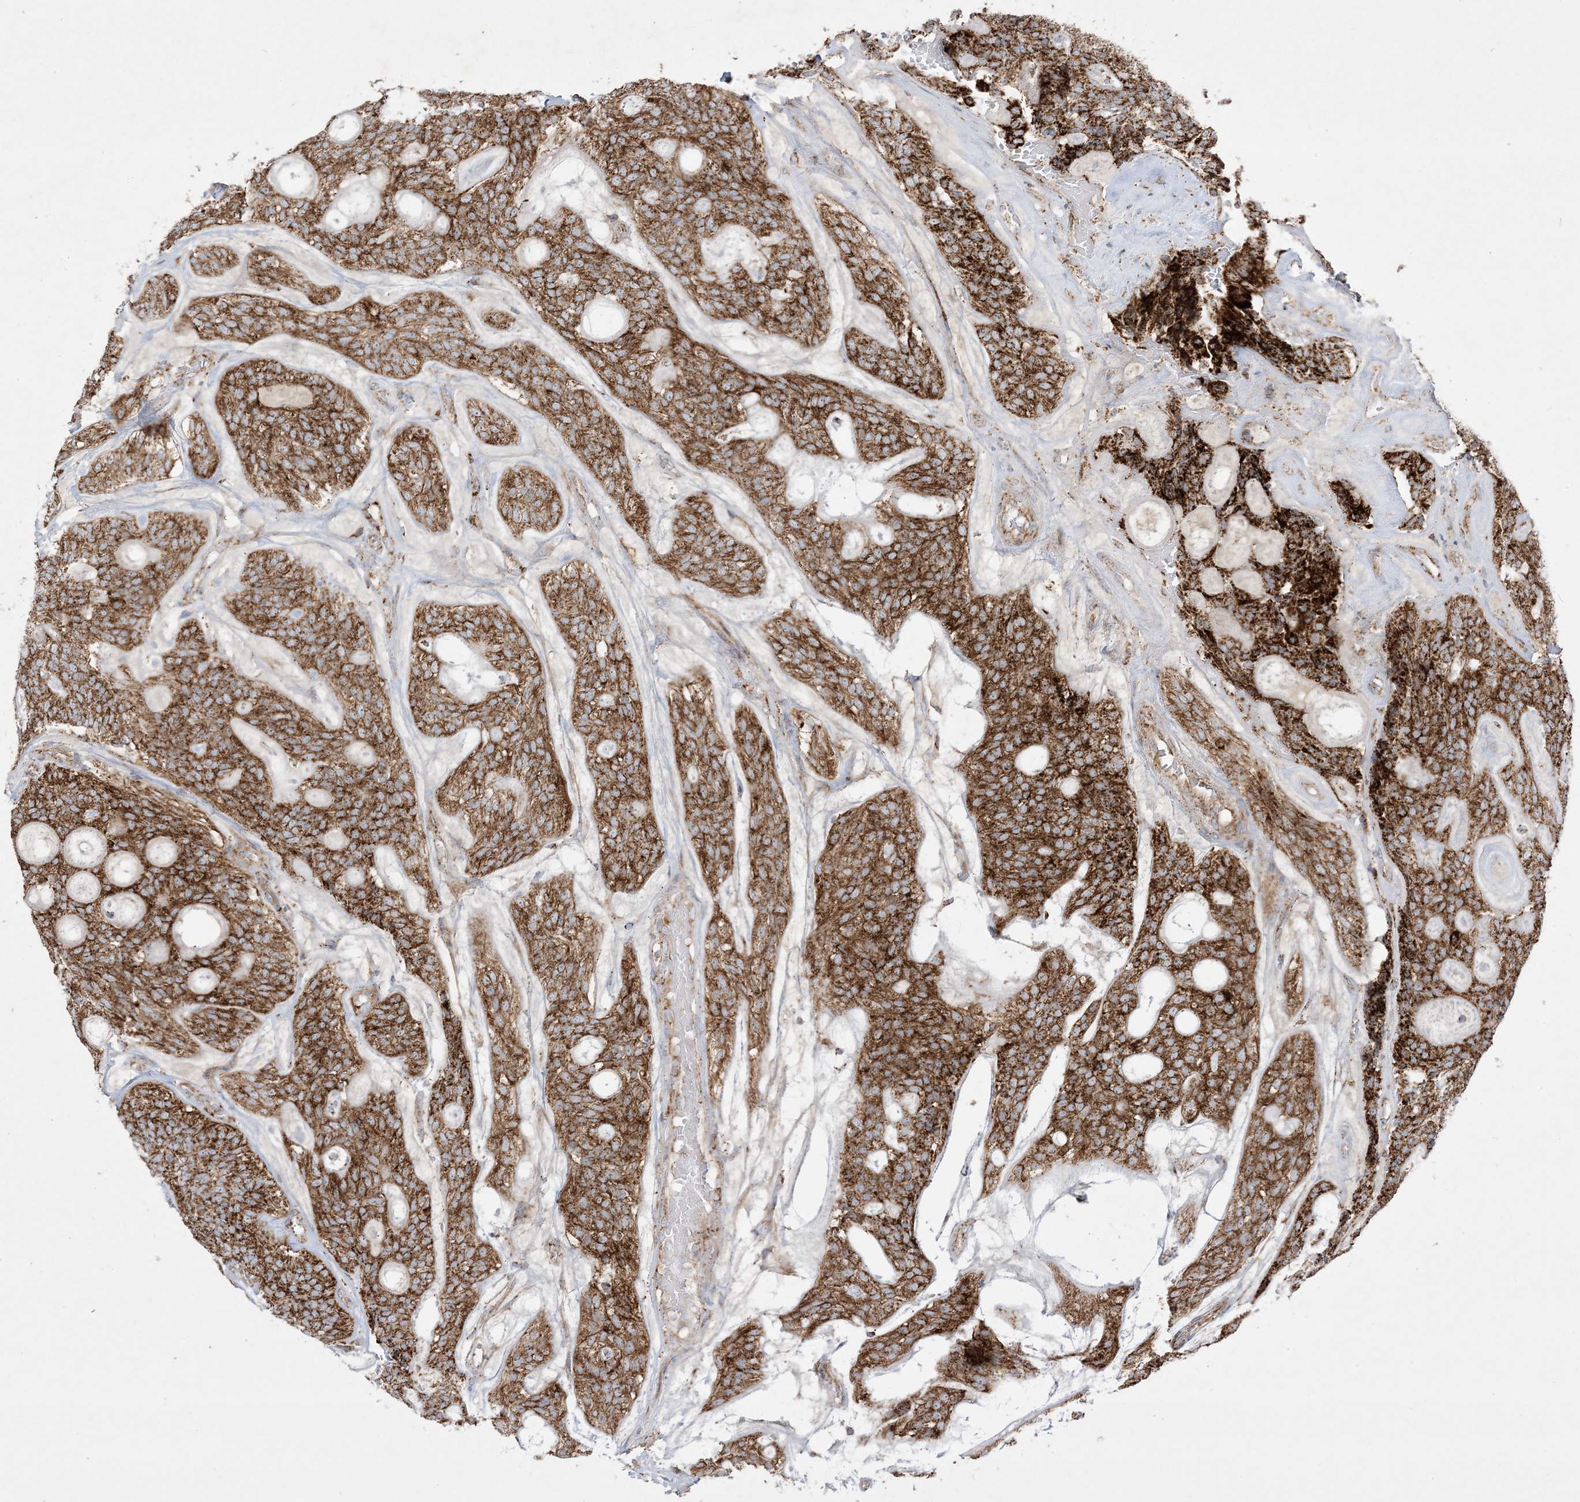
{"staining": {"intensity": "strong", "quantity": ">75%", "location": "cytoplasmic/membranous"}, "tissue": "head and neck cancer", "cell_type": "Tumor cells", "image_type": "cancer", "snomed": [{"axis": "morphology", "description": "Adenocarcinoma, NOS"}, {"axis": "topography", "description": "Head-Neck"}], "caption": "Protein expression by IHC demonstrates strong cytoplasmic/membranous positivity in approximately >75% of tumor cells in head and neck cancer (adenocarcinoma).", "gene": "NDUFAF3", "patient": {"sex": "male", "age": 66}}